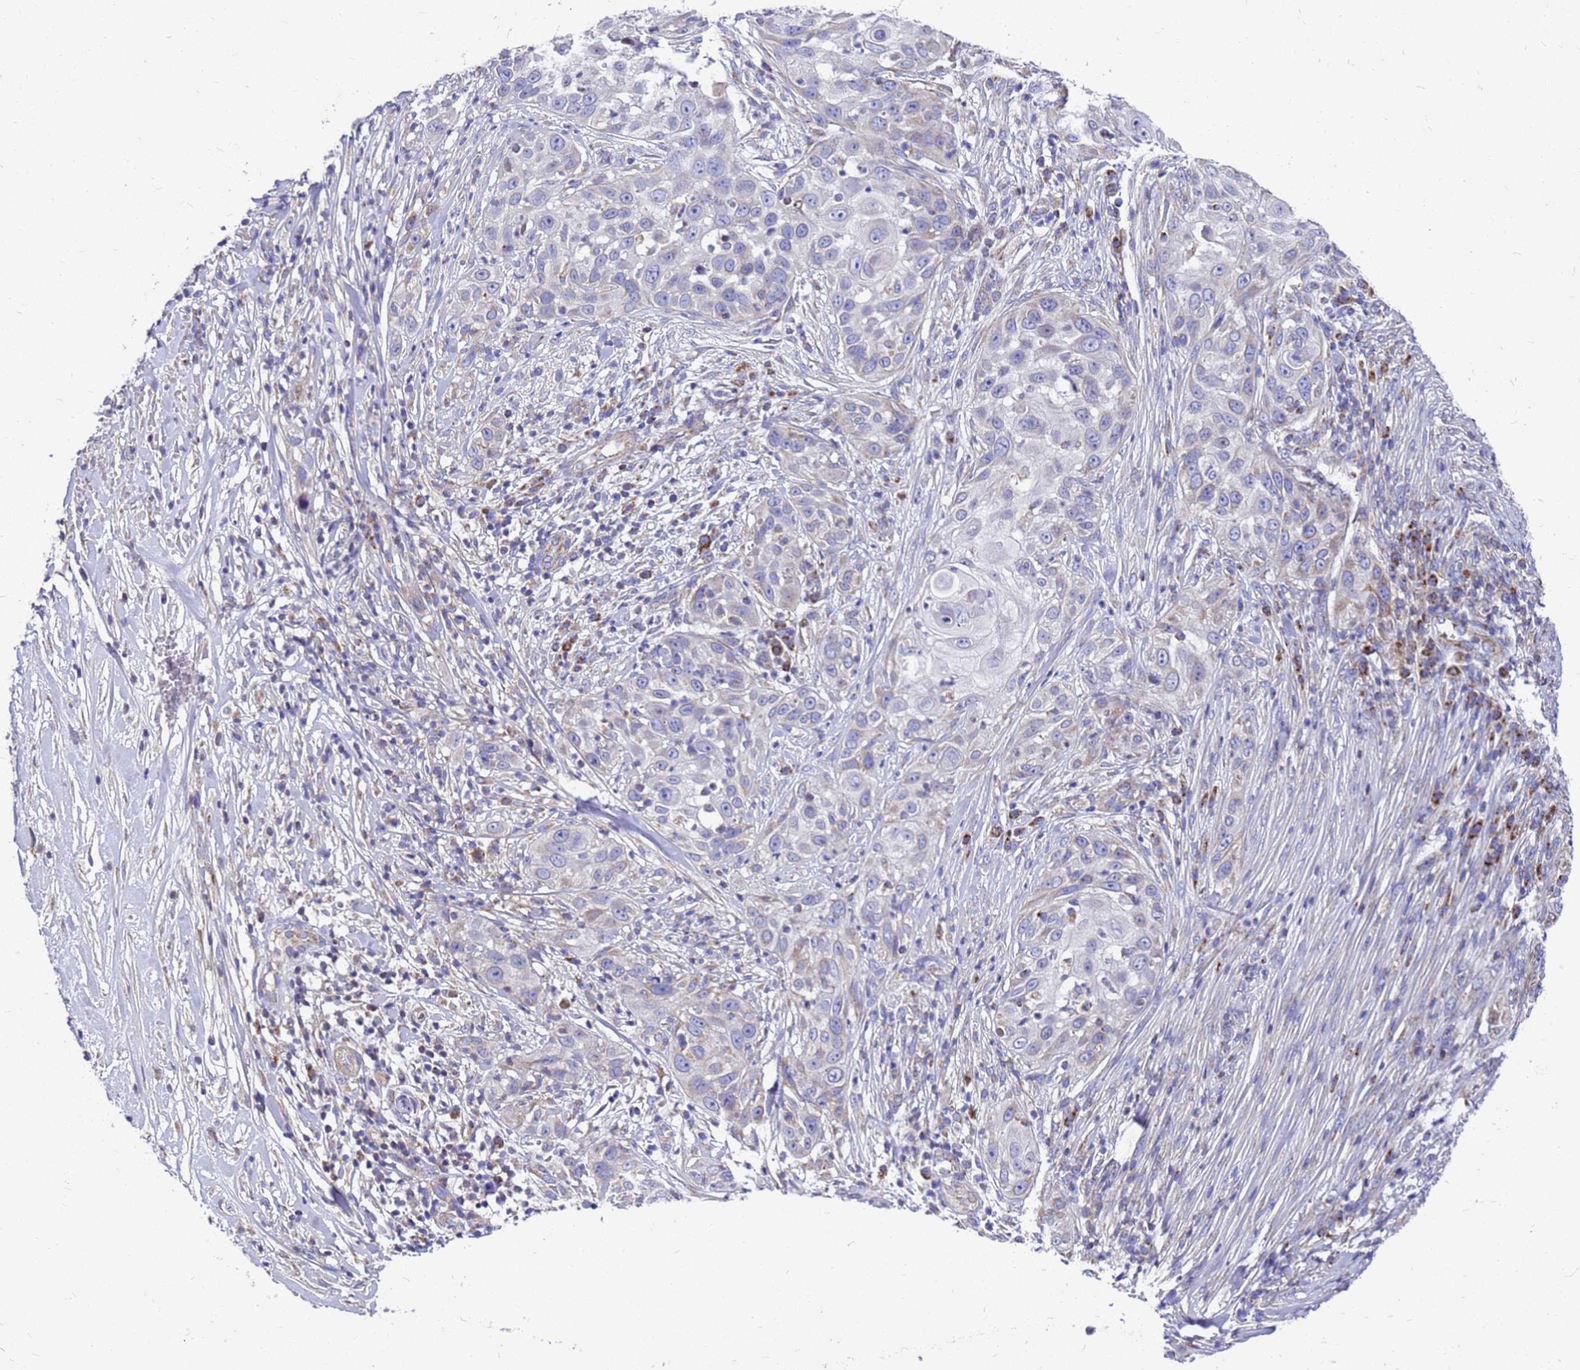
{"staining": {"intensity": "weak", "quantity": "<25%", "location": "cytoplasmic/membranous"}, "tissue": "skin cancer", "cell_type": "Tumor cells", "image_type": "cancer", "snomed": [{"axis": "morphology", "description": "Squamous cell carcinoma, NOS"}, {"axis": "topography", "description": "Skin"}], "caption": "DAB immunohistochemical staining of human skin cancer exhibits no significant expression in tumor cells. The staining was performed using DAB (3,3'-diaminobenzidine) to visualize the protein expression in brown, while the nuclei were stained in blue with hematoxylin (Magnification: 20x).", "gene": "CMC4", "patient": {"sex": "female", "age": 44}}